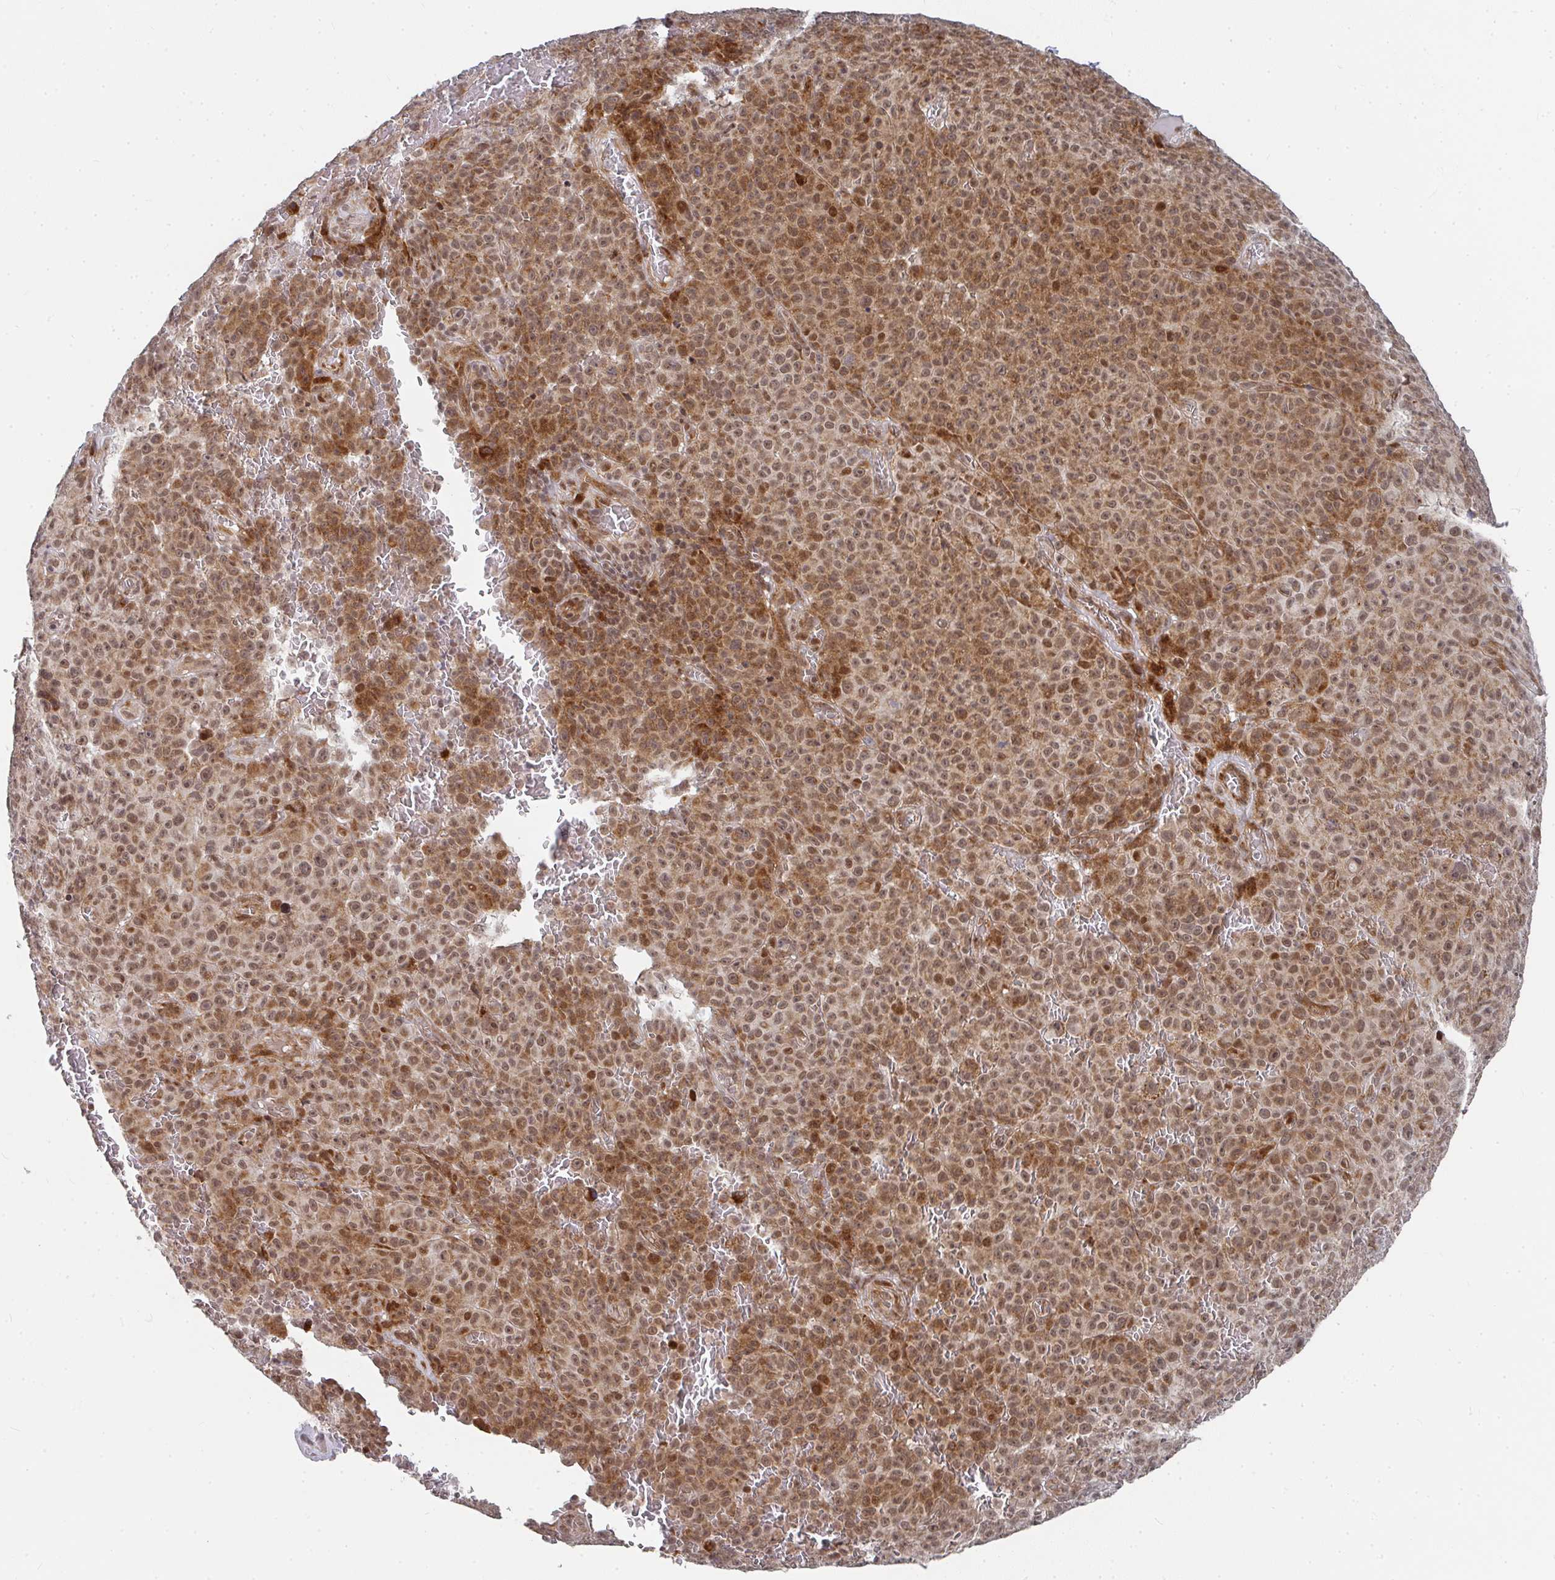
{"staining": {"intensity": "moderate", "quantity": ">75%", "location": "cytoplasmic/membranous,nuclear"}, "tissue": "melanoma", "cell_type": "Tumor cells", "image_type": "cancer", "snomed": [{"axis": "morphology", "description": "Malignant melanoma, NOS"}, {"axis": "topography", "description": "Skin"}], "caption": "Moderate cytoplasmic/membranous and nuclear staining is appreciated in approximately >75% of tumor cells in melanoma. (IHC, brightfield microscopy, high magnification).", "gene": "RBBP5", "patient": {"sex": "female", "age": 82}}